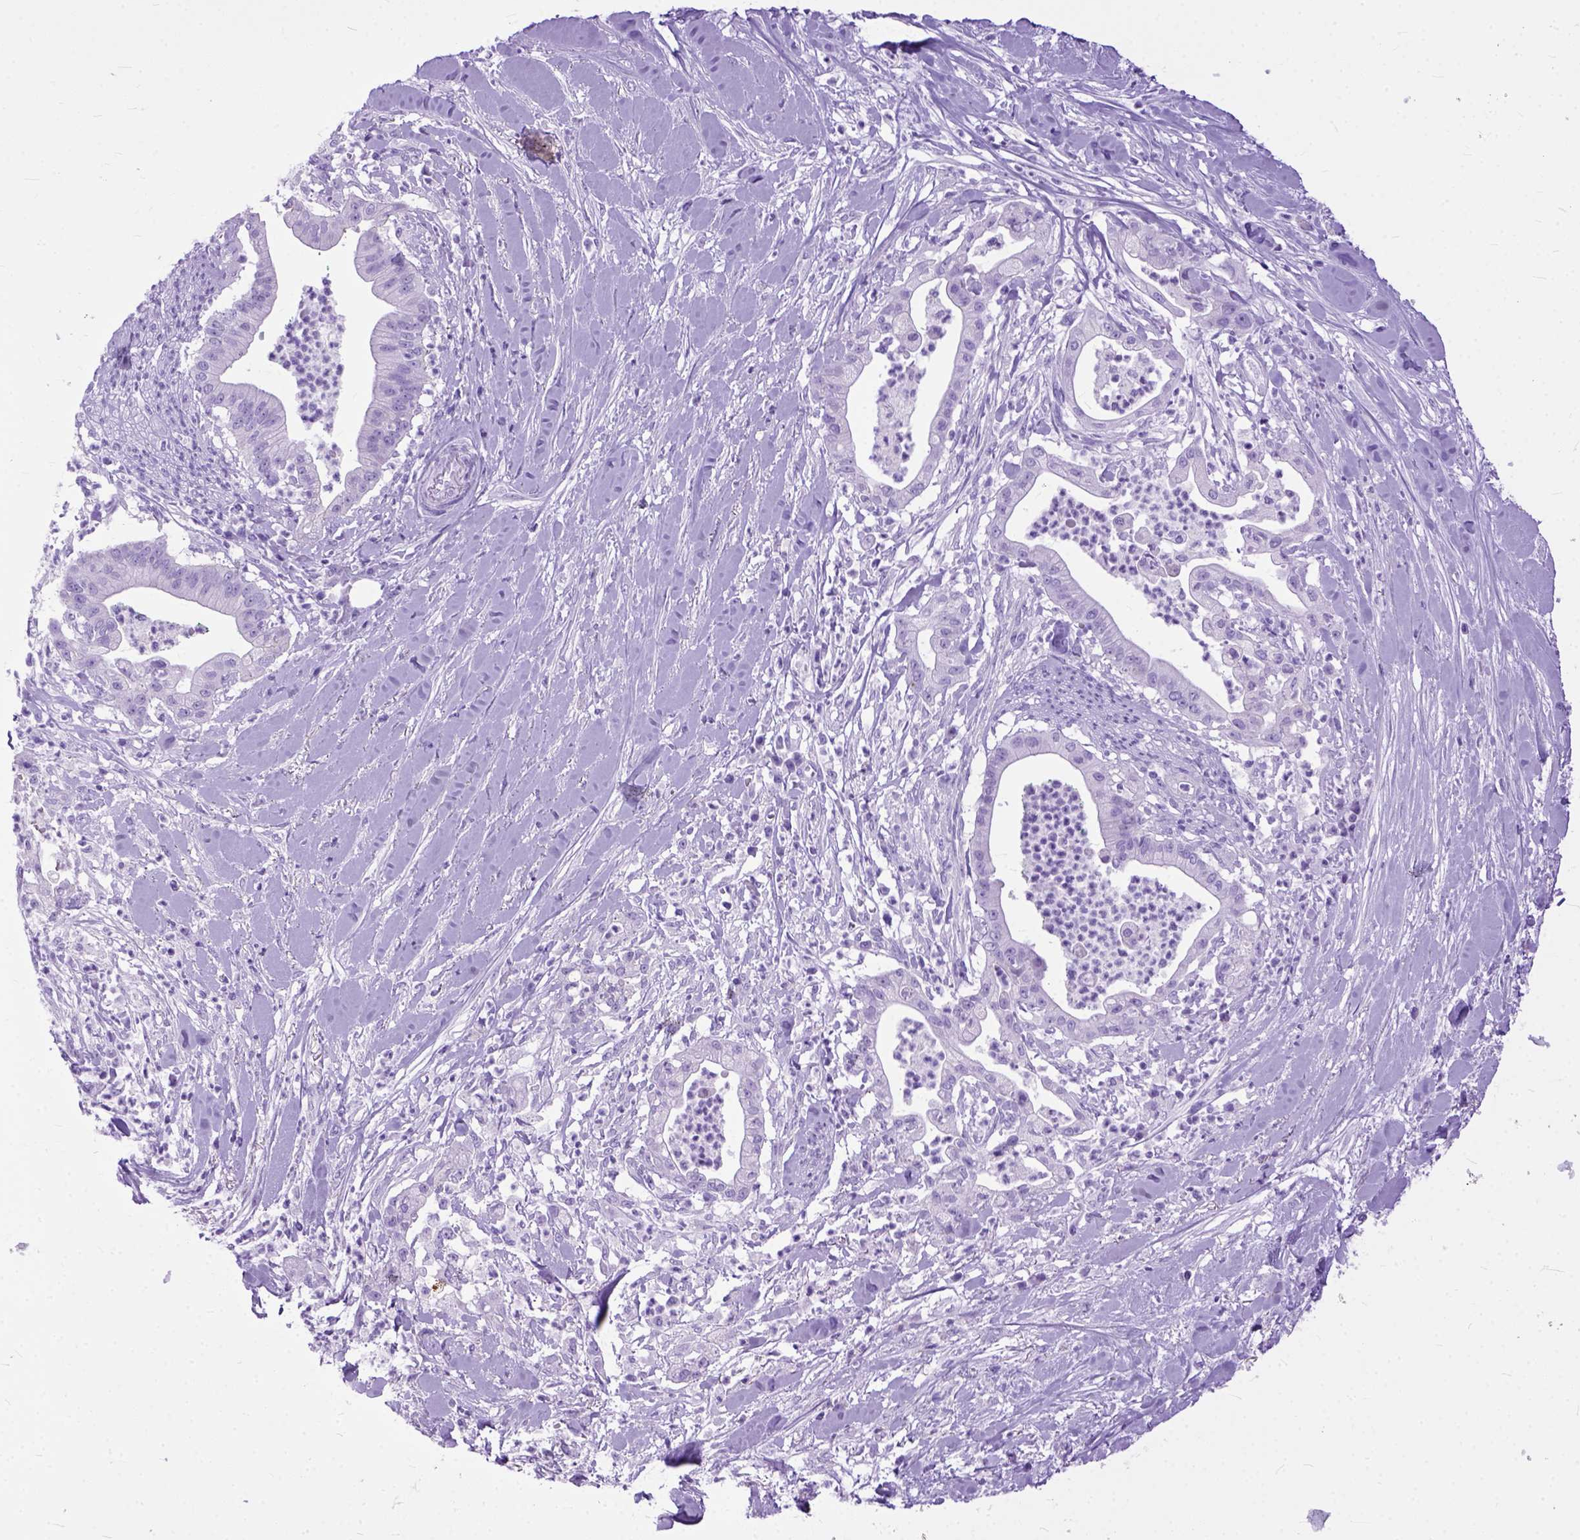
{"staining": {"intensity": "negative", "quantity": "none", "location": "none"}, "tissue": "pancreatic cancer", "cell_type": "Tumor cells", "image_type": "cancer", "snomed": [{"axis": "morphology", "description": "Normal tissue, NOS"}, {"axis": "morphology", "description": "Adenocarcinoma, NOS"}, {"axis": "topography", "description": "Lymph node"}, {"axis": "topography", "description": "Pancreas"}], "caption": "Immunohistochemistry (IHC) micrograph of human pancreatic cancer (adenocarcinoma) stained for a protein (brown), which exhibits no staining in tumor cells. The staining was performed using DAB to visualize the protein expression in brown, while the nuclei were stained in blue with hematoxylin (Magnification: 20x).", "gene": "GNGT1", "patient": {"sex": "female", "age": 58}}